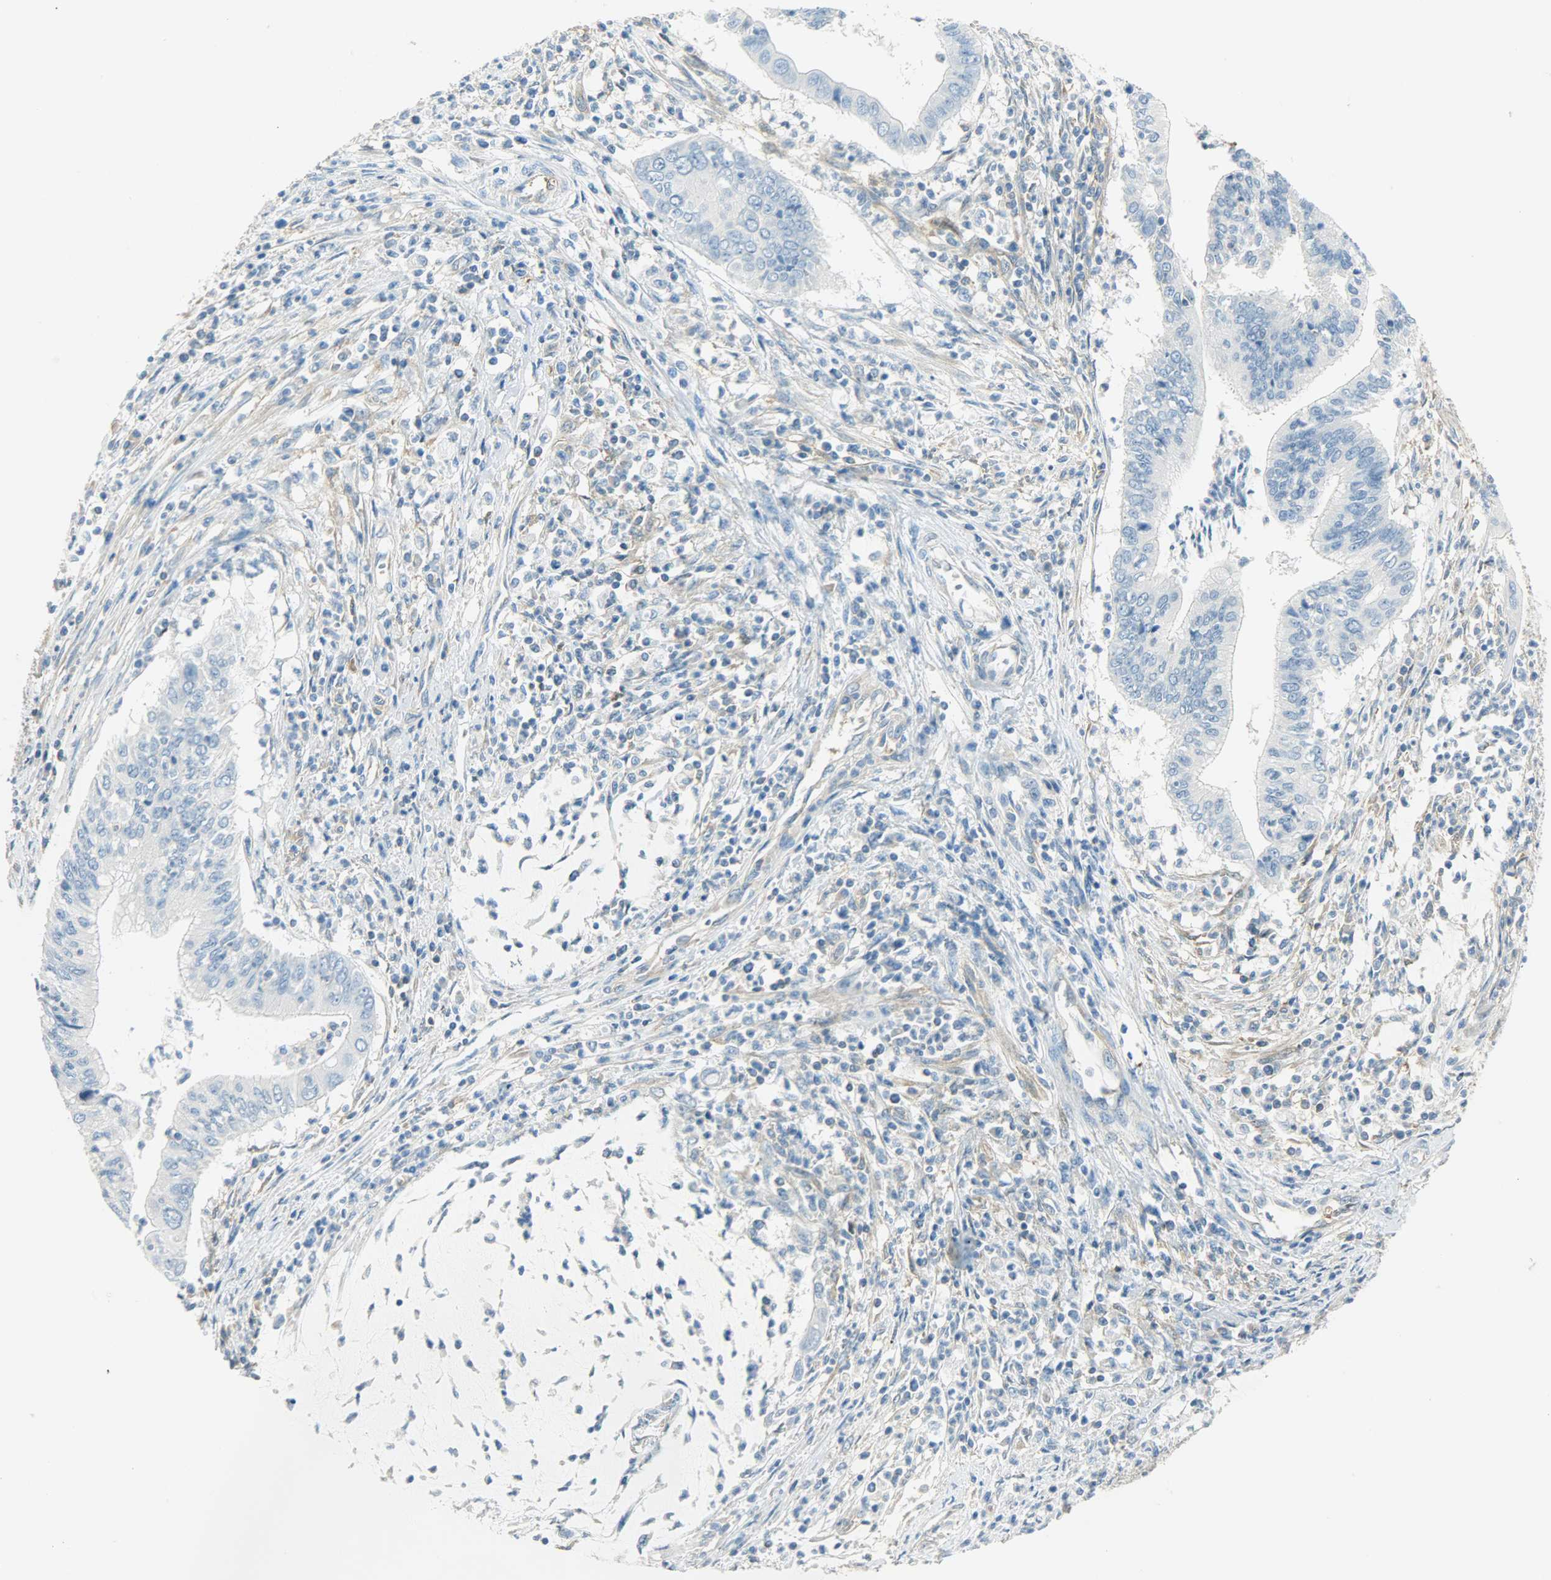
{"staining": {"intensity": "negative", "quantity": "none", "location": "none"}, "tissue": "cervical cancer", "cell_type": "Tumor cells", "image_type": "cancer", "snomed": [{"axis": "morphology", "description": "Adenocarcinoma, NOS"}, {"axis": "topography", "description": "Cervix"}], "caption": "High power microscopy image of an IHC histopathology image of cervical cancer (adenocarcinoma), revealing no significant positivity in tumor cells.", "gene": "TSC22D2", "patient": {"sex": "female", "age": 36}}